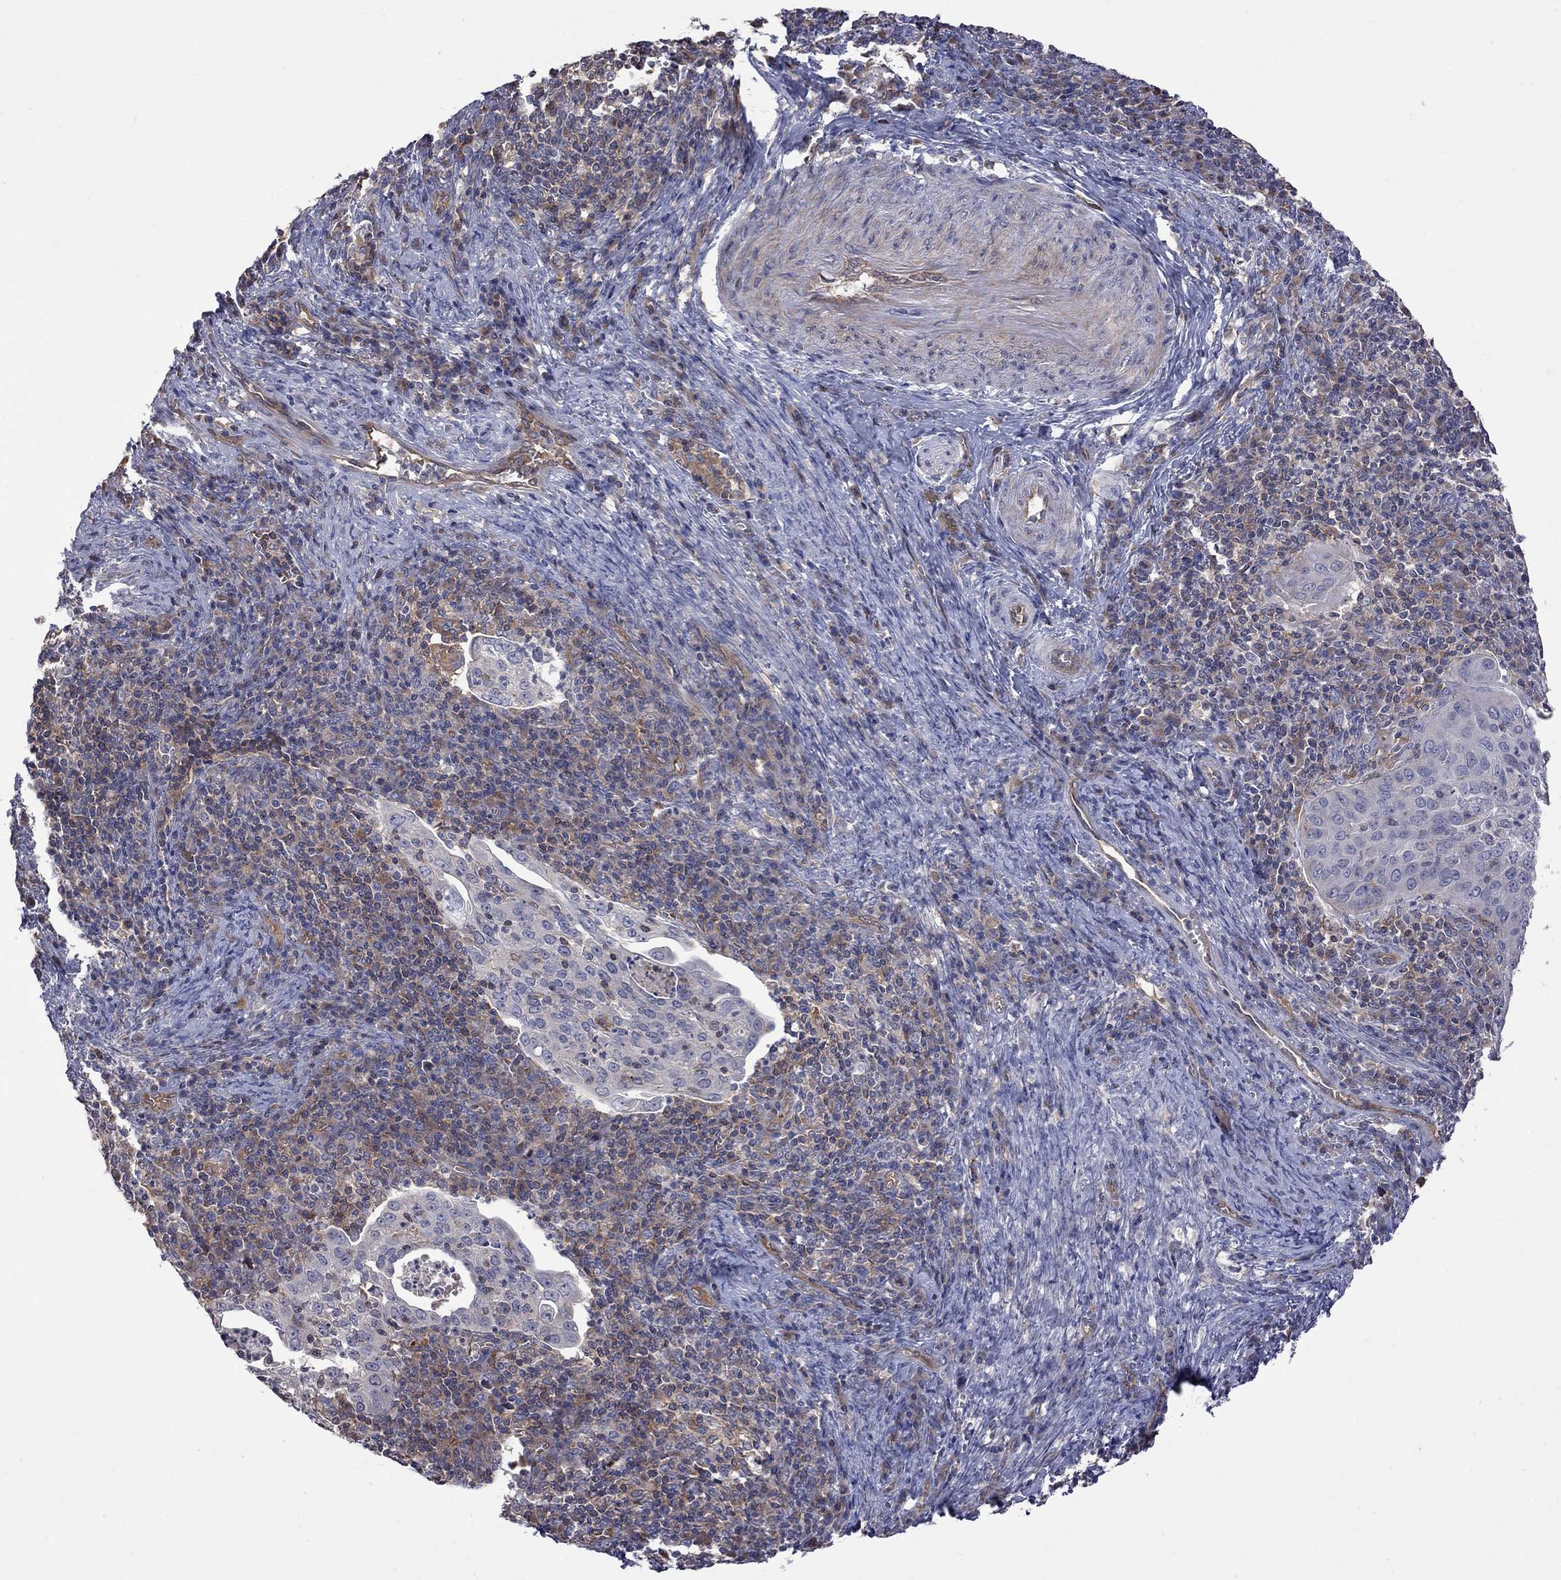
{"staining": {"intensity": "negative", "quantity": "none", "location": "none"}, "tissue": "cervical cancer", "cell_type": "Tumor cells", "image_type": "cancer", "snomed": [{"axis": "morphology", "description": "Squamous cell carcinoma, NOS"}, {"axis": "topography", "description": "Cervix"}], "caption": "Cervical cancer (squamous cell carcinoma) was stained to show a protein in brown. There is no significant expression in tumor cells. The staining is performed using DAB brown chromogen with nuclei counter-stained in using hematoxylin.", "gene": "ABI3", "patient": {"sex": "female", "age": 39}}